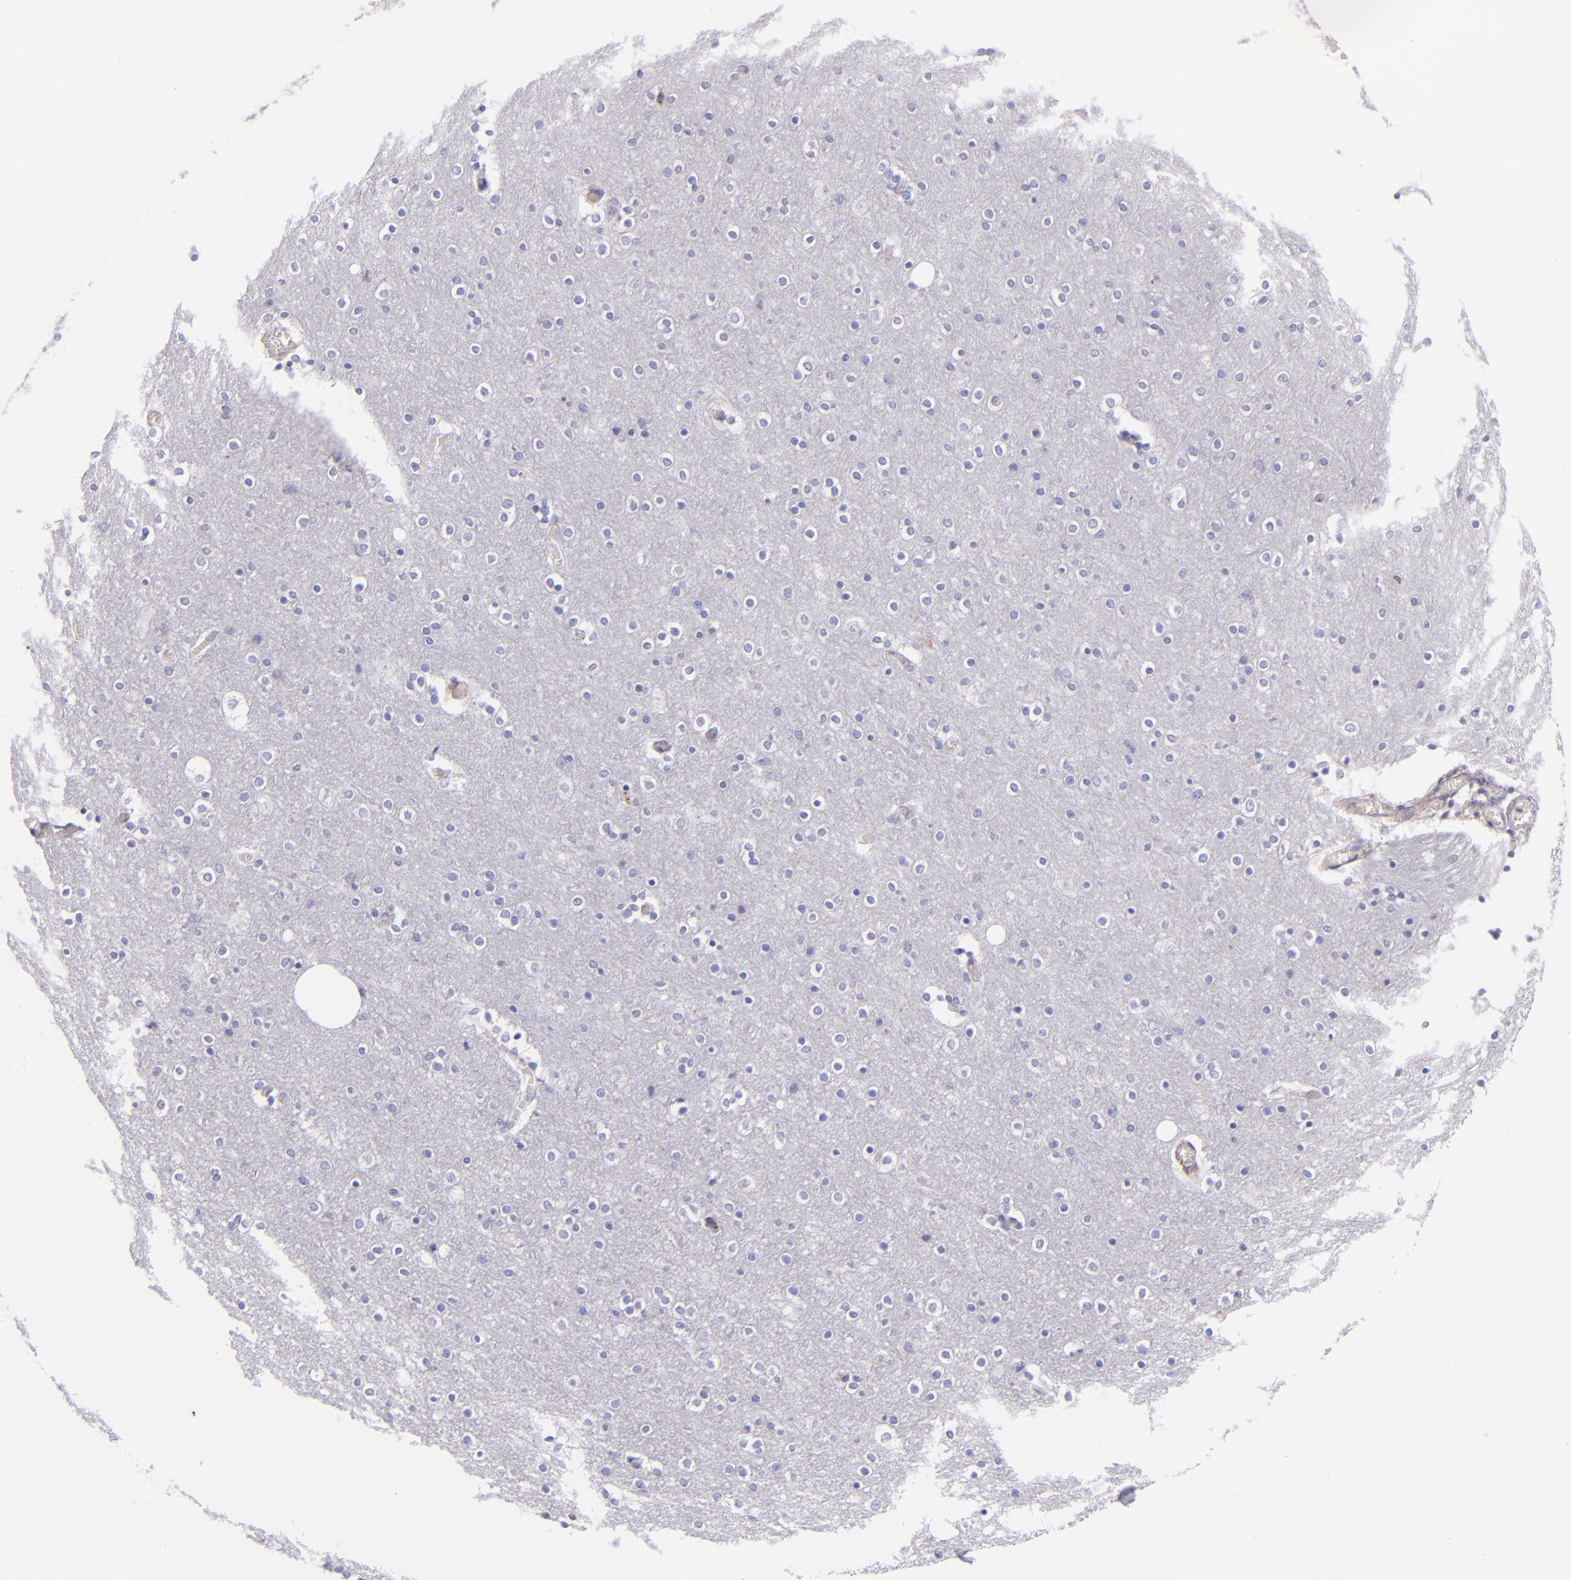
{"staining": {"intensity": "negative", "quantity": "none", "location": "none"}, "tissue": "cerebral cortex", "cell_type": "Endothelial cells", "image_type": "normal", "snomed": [{"axis": "morphology", "description": "Normal tissue, NOS"}, {"axis": "topography", "description": "Cerebral cortex"}], "caption": "This is an IHC image of benign cerebral cortex. There is no expression in endothelial cells.", "gene": "RET", "patient": {"sex": "female", "age": 54}}